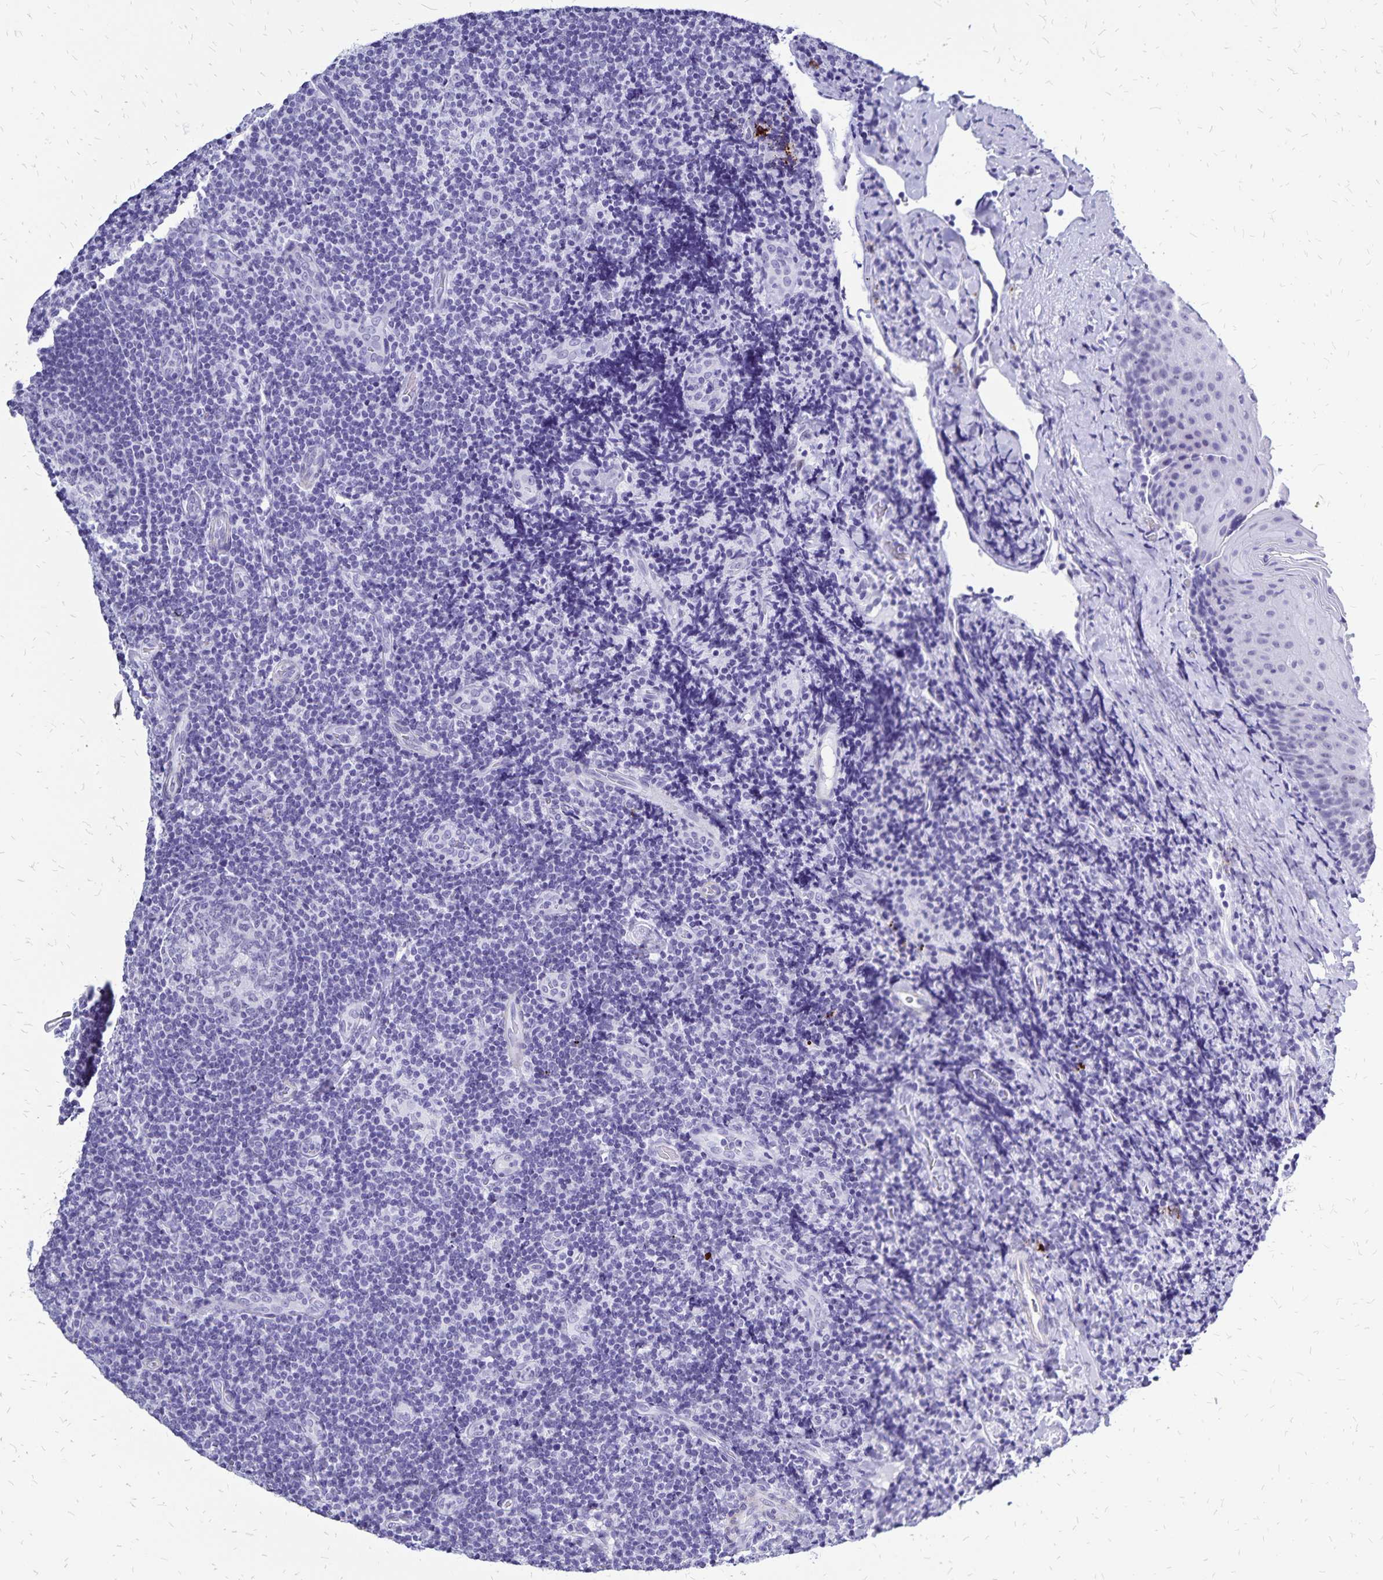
{"staining": {"intensity": "negative", "quantity": "none", "location": "none"}, "tissue": "tonsil", "cell_type": "Germinal center cells", "image_type": "normal", "snomed": [{"axis": "morphology", "description": "Normal tissue, NOS"}, {"axis": "topography", "description": "Tonsil"}], "caption": "A histopathology image of tonsil stained for a protein reveals no brown staining in germinal center cells. Brightfield microscopy of immunohistochemistry (IHC) stained with DAB (3,3'-diaminobenzidine) (brown) and hematoxylin (blue), captured at high magnification.", "gene": "HMGB3", "patient": {"sex": "male", "age": 17}}